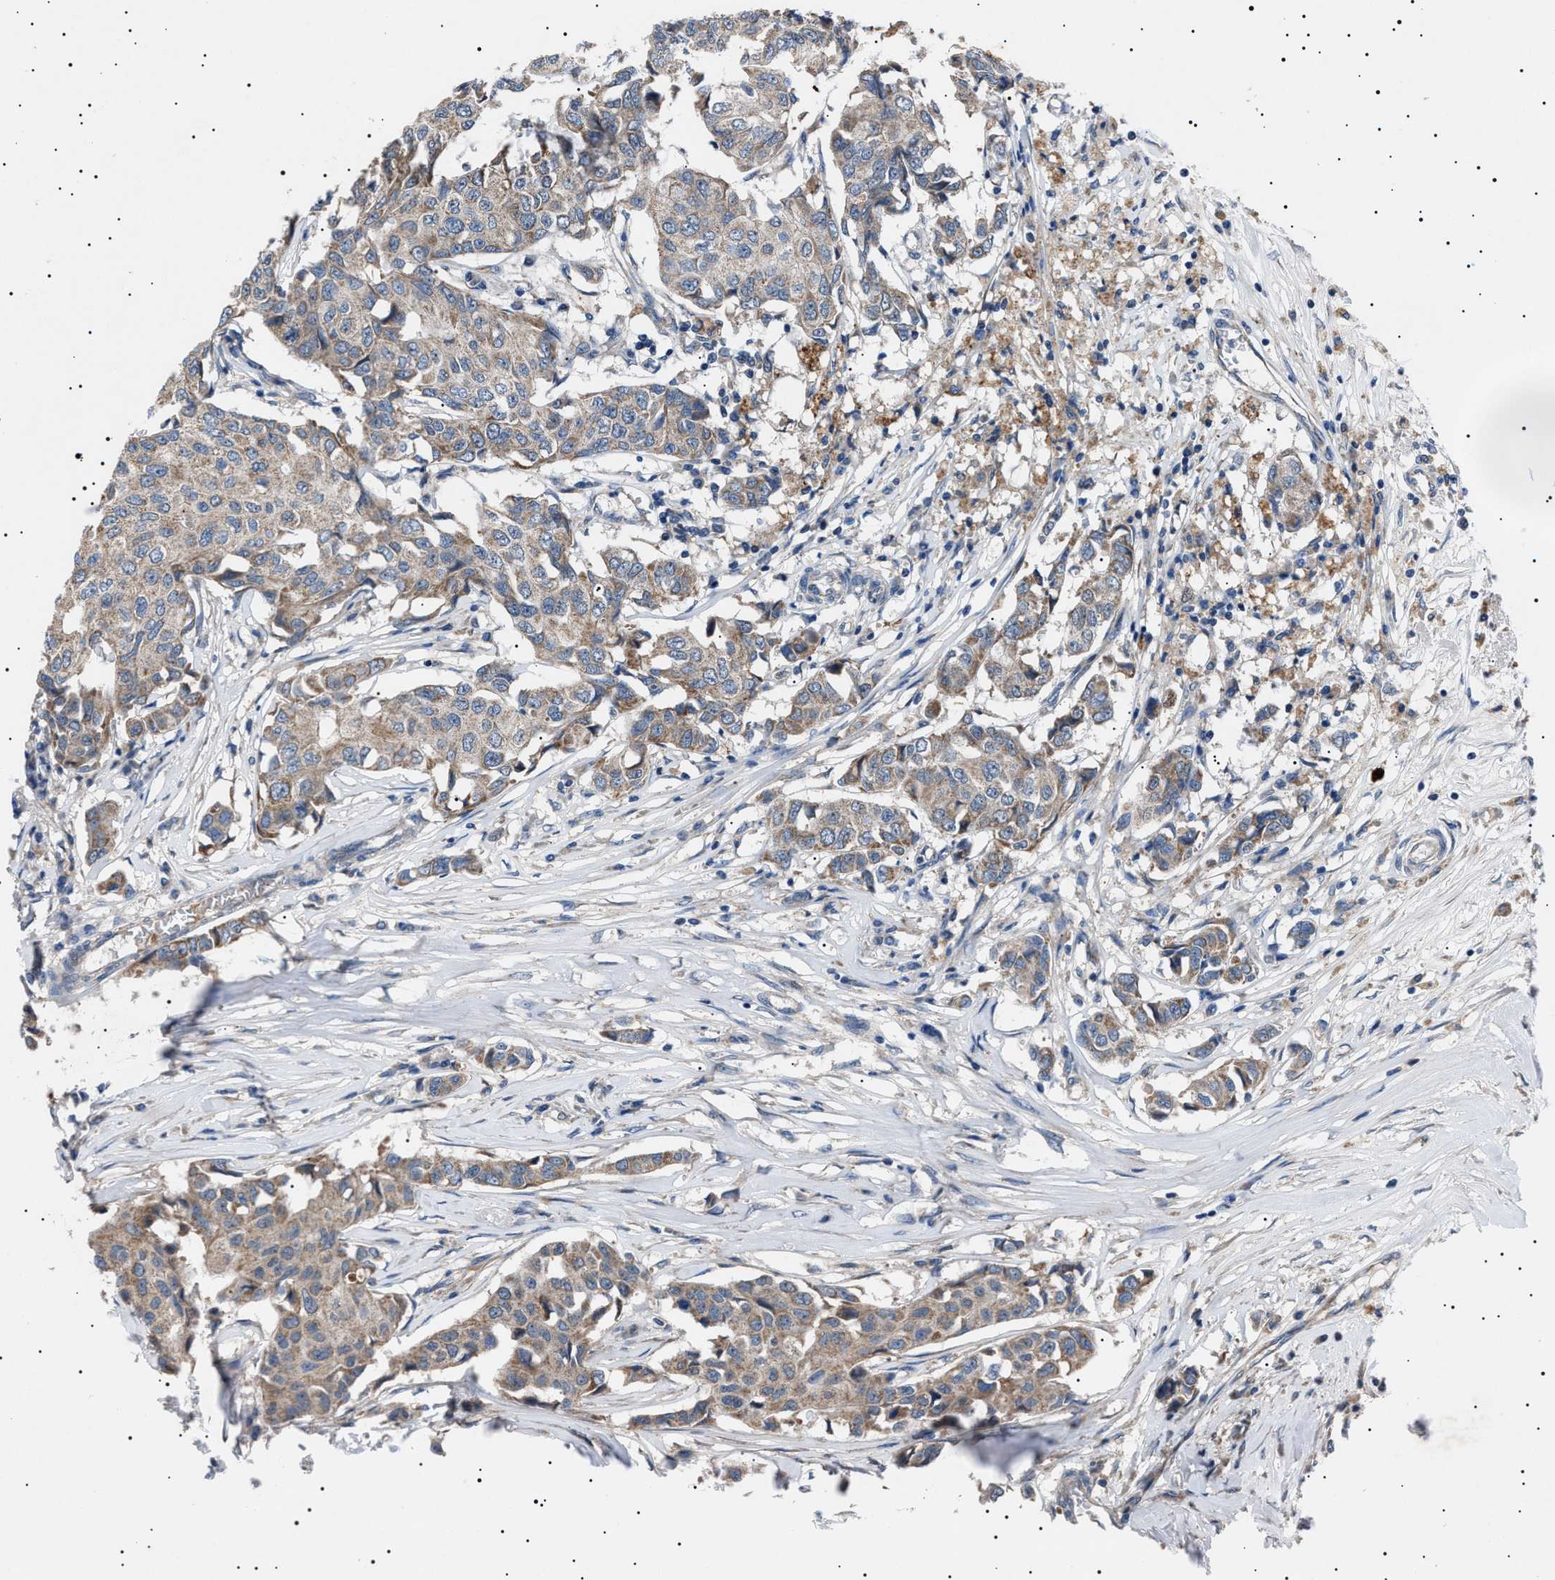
{"staining": {"intensity": "weak", "quantity": ">75%", "location": "cytoplasmic/membranous"}, "tissue": "breast cancer", "cell_type": "Tumor cells", "image_type": "cancer", "snomed": [{"axis": "morphology", "description": "Duct carcinoma"}, {"axis": "topography", "description": "Breast"}], "caption": "Immunohistochemical staining of human breast cancer shows weak cytoplasmic/membranous protein expression in approximately >75% of tumor cells.", "gene": "PTRH1", "patient": {"sex": "female", "age": 80}}